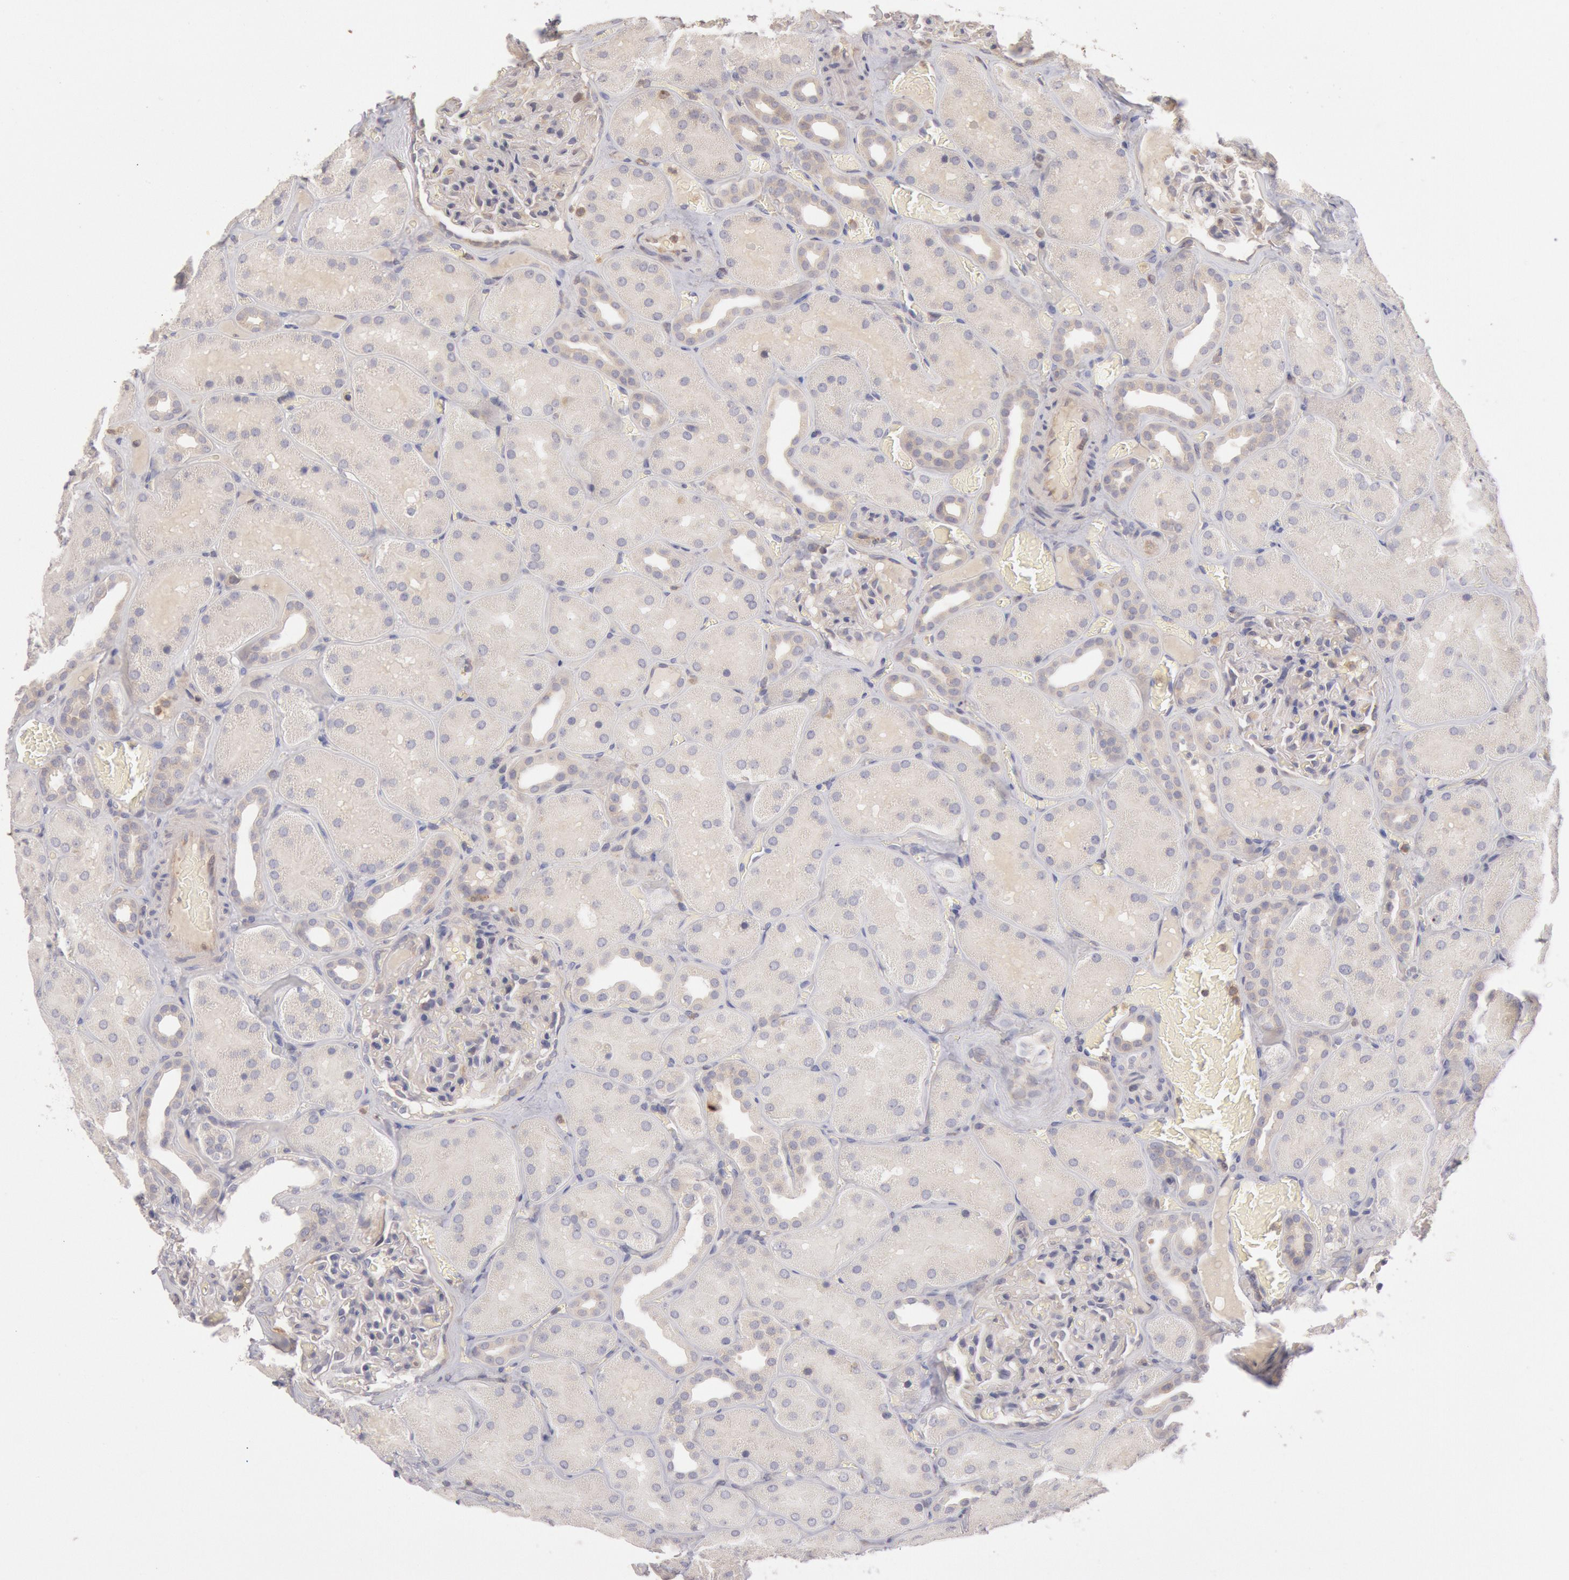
{"staining": {"intensity": "negative", "quantity": "none", "location": "none"}, "tissue": "kidney", "cell_type": "Cells in glomeruli", "image_type": "normal", "snomed": [{"axis": "morphology", "description": "Normal tissue, NOS"}, {"axis": "topography", "description": "Kidney"}], "caption": "Kidney stained for a protein using immunohistochemistry (IHC) demonstrates no positivity cells in glomeruli.", "gene": "PIK3R1", "patient": {"sex": "male", "age": 28}}